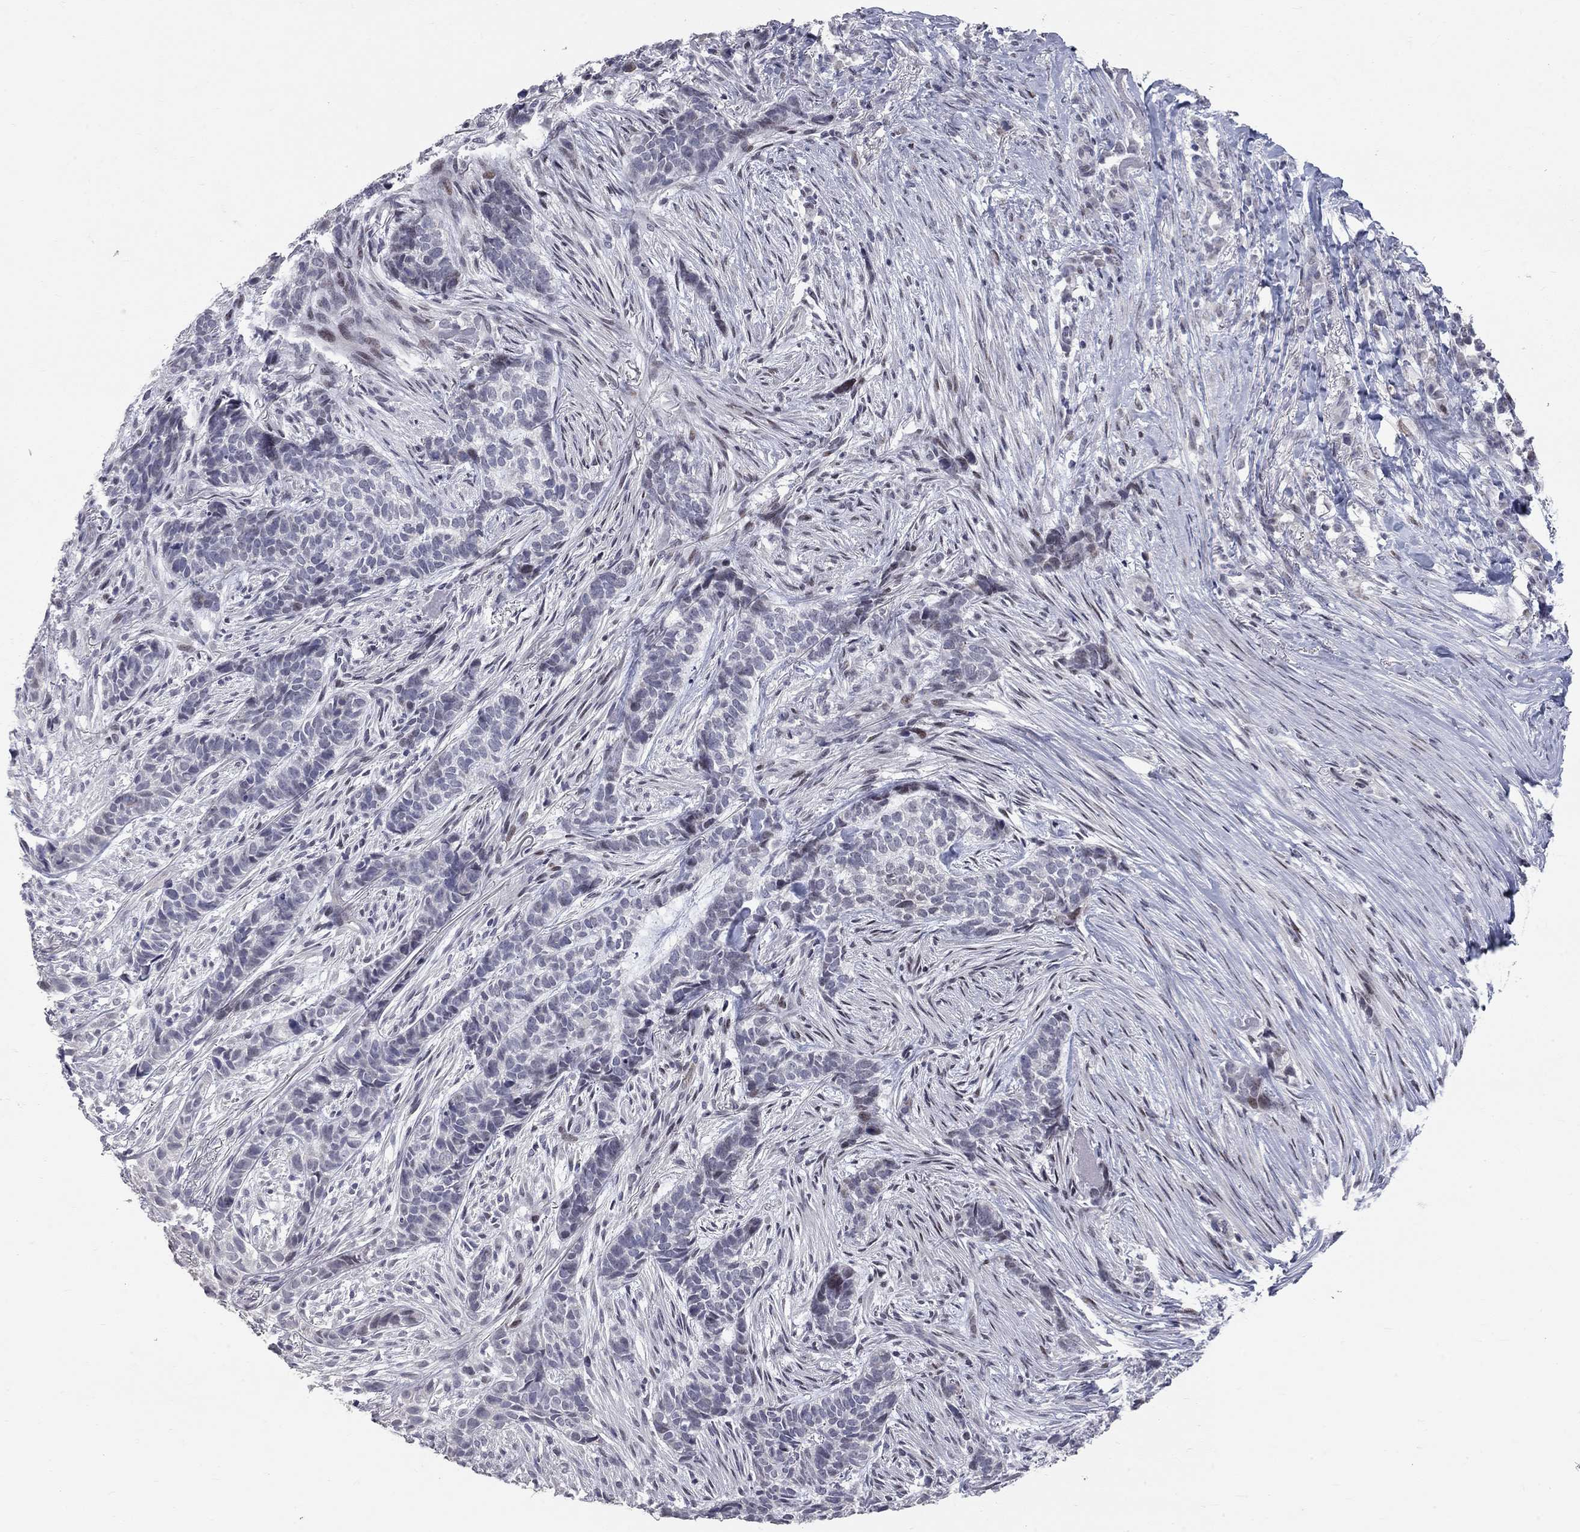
{"staining": {"intensity": "negative", "quantity": "none", "location": "none"}, "tissue": "skin cancer", "cell_type": "Tumor cells", "image_type": "cancer", "snomed": [{"axis": "morphology", "description": "Basal cell carcinoma"}, {"axis": "topography", "description": "Skin"}], "caption": "The immunohistochemistry (IHC) image has no significant positivity in tumor cells of skin cancer tissue.", "gene": "HDAC3", "patient": {"sex": "female", "age": 69}}